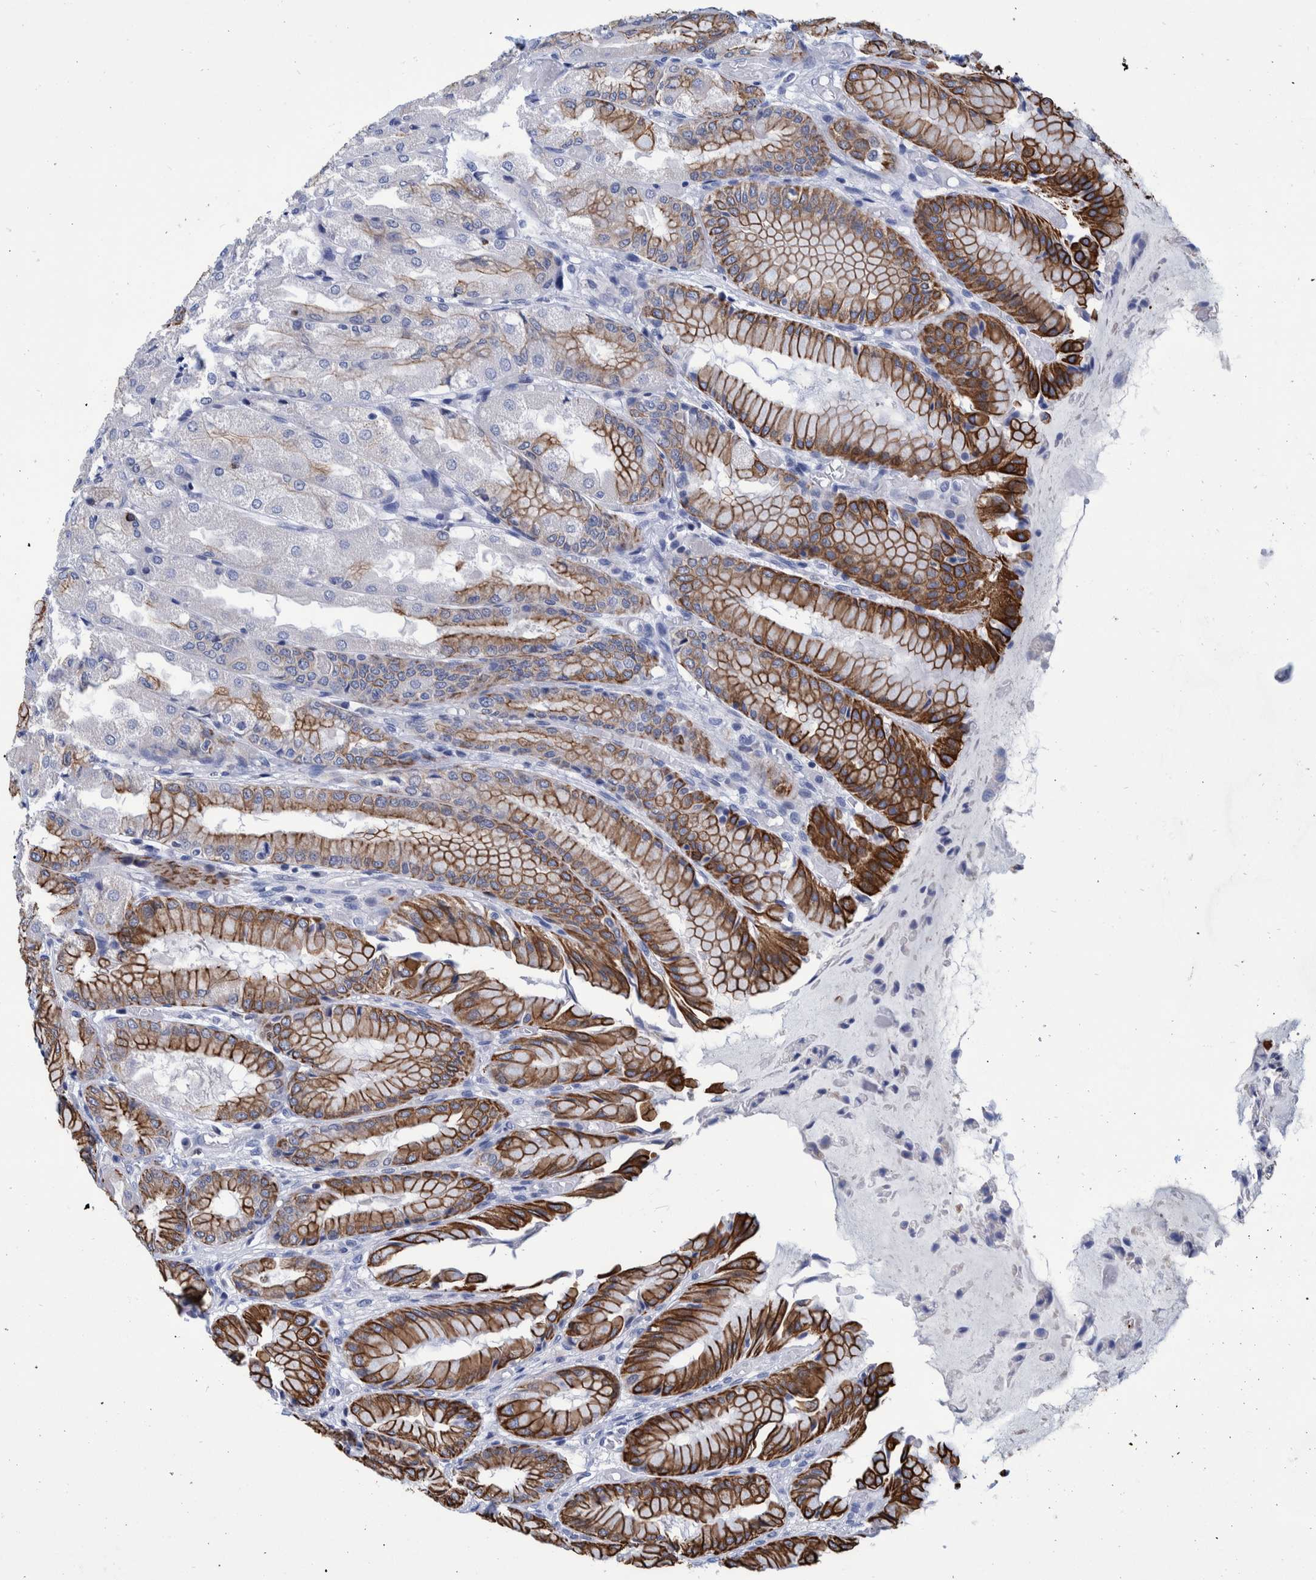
{"staining": {"intensity": "moderate", "quantity": "25%-75%", "location": "cytoplasmic/membranous"}, "tissue": "stomach", "cell_type": "Glandular cells", "image_type": "normal", "snomed": [{"axis": "morphology", "description": "Normal tissue, NOS"}, {"axis": "topography", "description": "Stomach, upper"}], "caption": "The photomicrograph exhibits staining of normal stomach, revealing moderate cytoplasmic/membranous protein expression (brown color) within glandular cells.", "gene": "MKS1", "patient": {"sex": "male", "age": 72}}